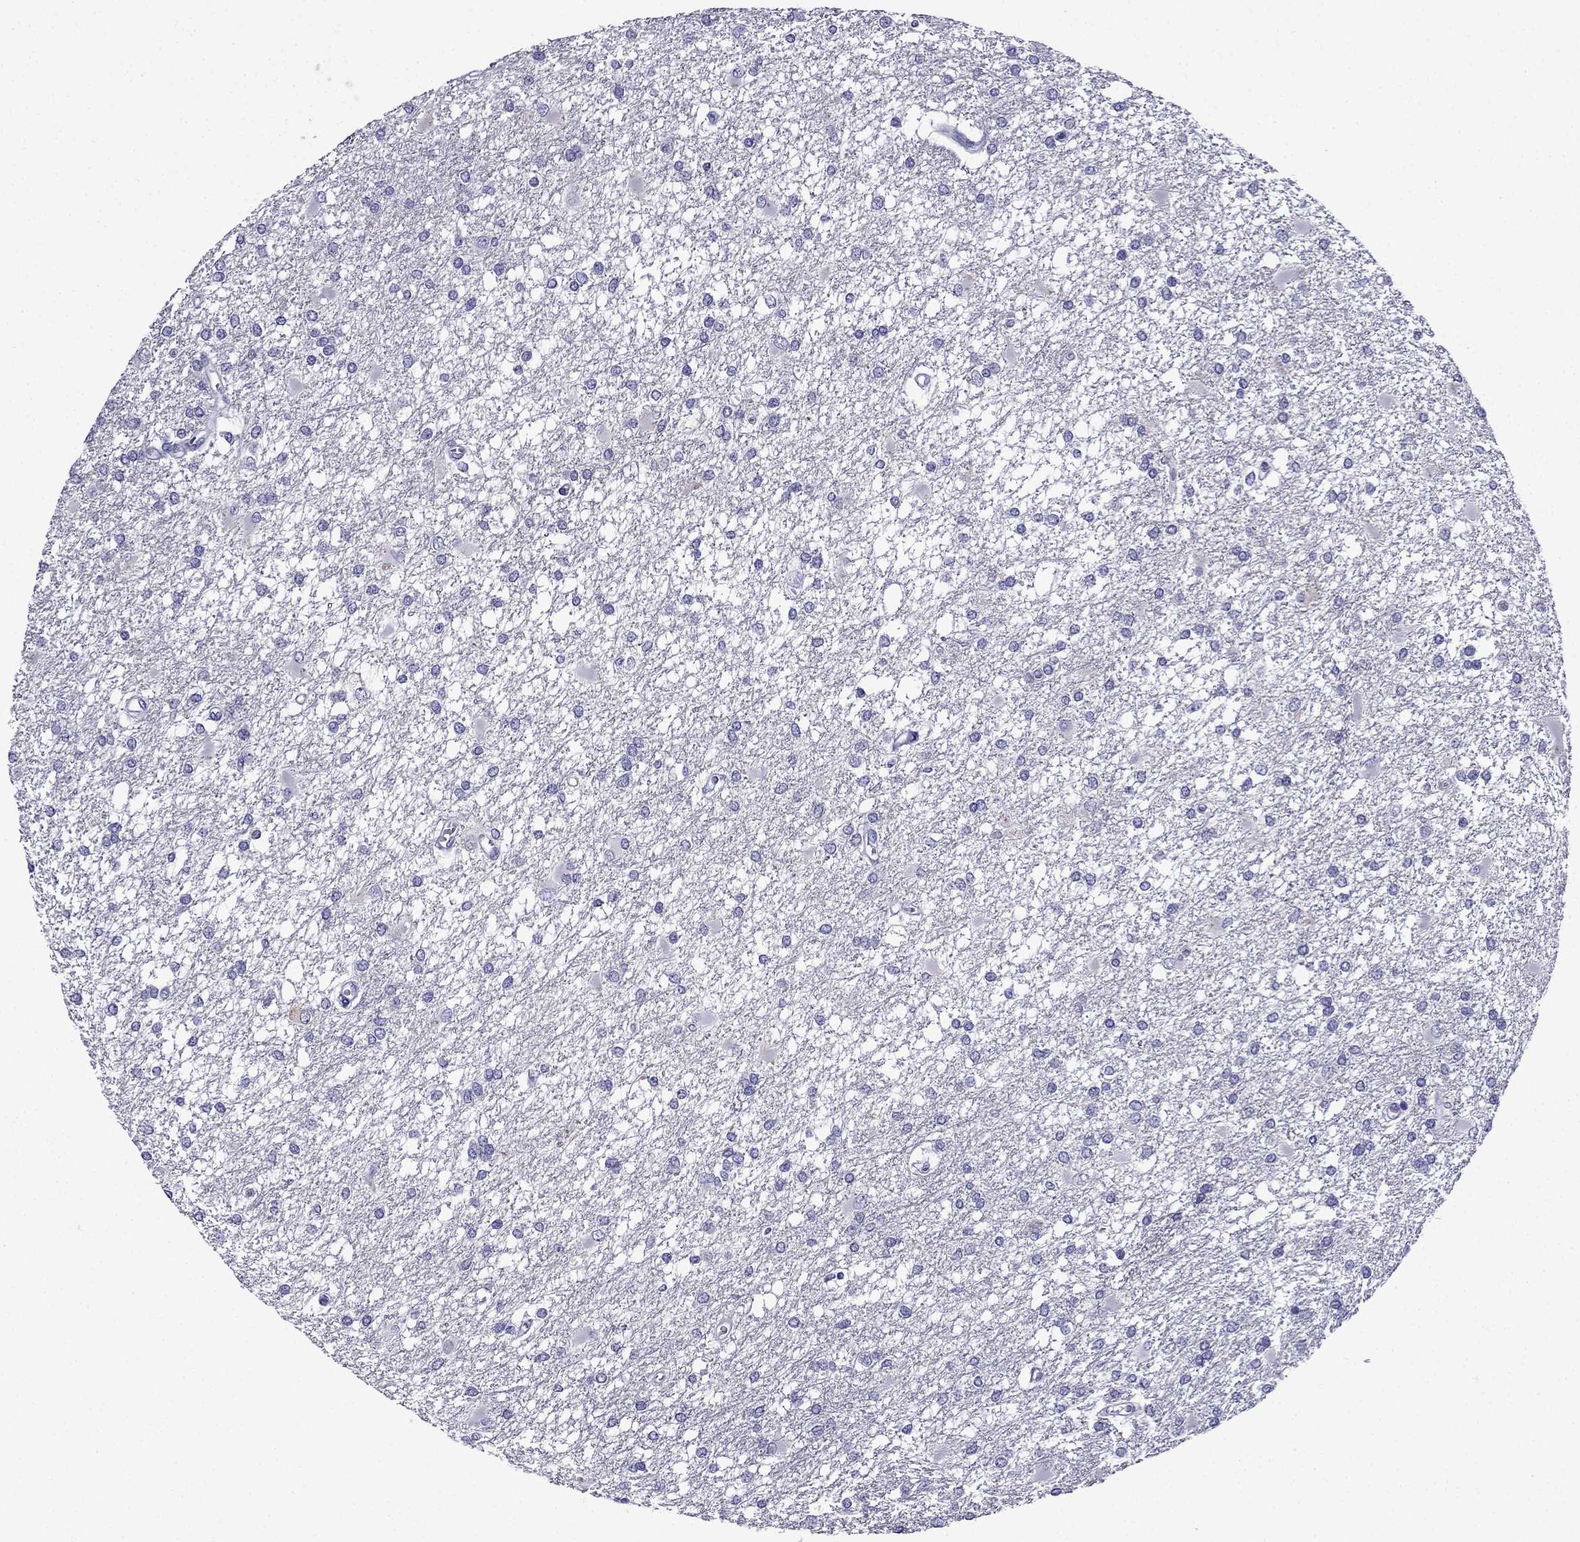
{"staining": {"intensity": "negative", "quantity": "none", "location": "none"}, "tissue": "glioma", "cell_type": "Tumor cells", "image_type": "cancer", "snomed": [{"axis": "morphology", "description": "Glioma, malignant, High grade"}, {"axis": "topography", "description": "Cerebral cortex"}], "caption": "There is no significant staining in tumor cells of malignant glioma (high-grade).", "gene": "ERC2", "patient": {"sex": "male", "age": 79}}